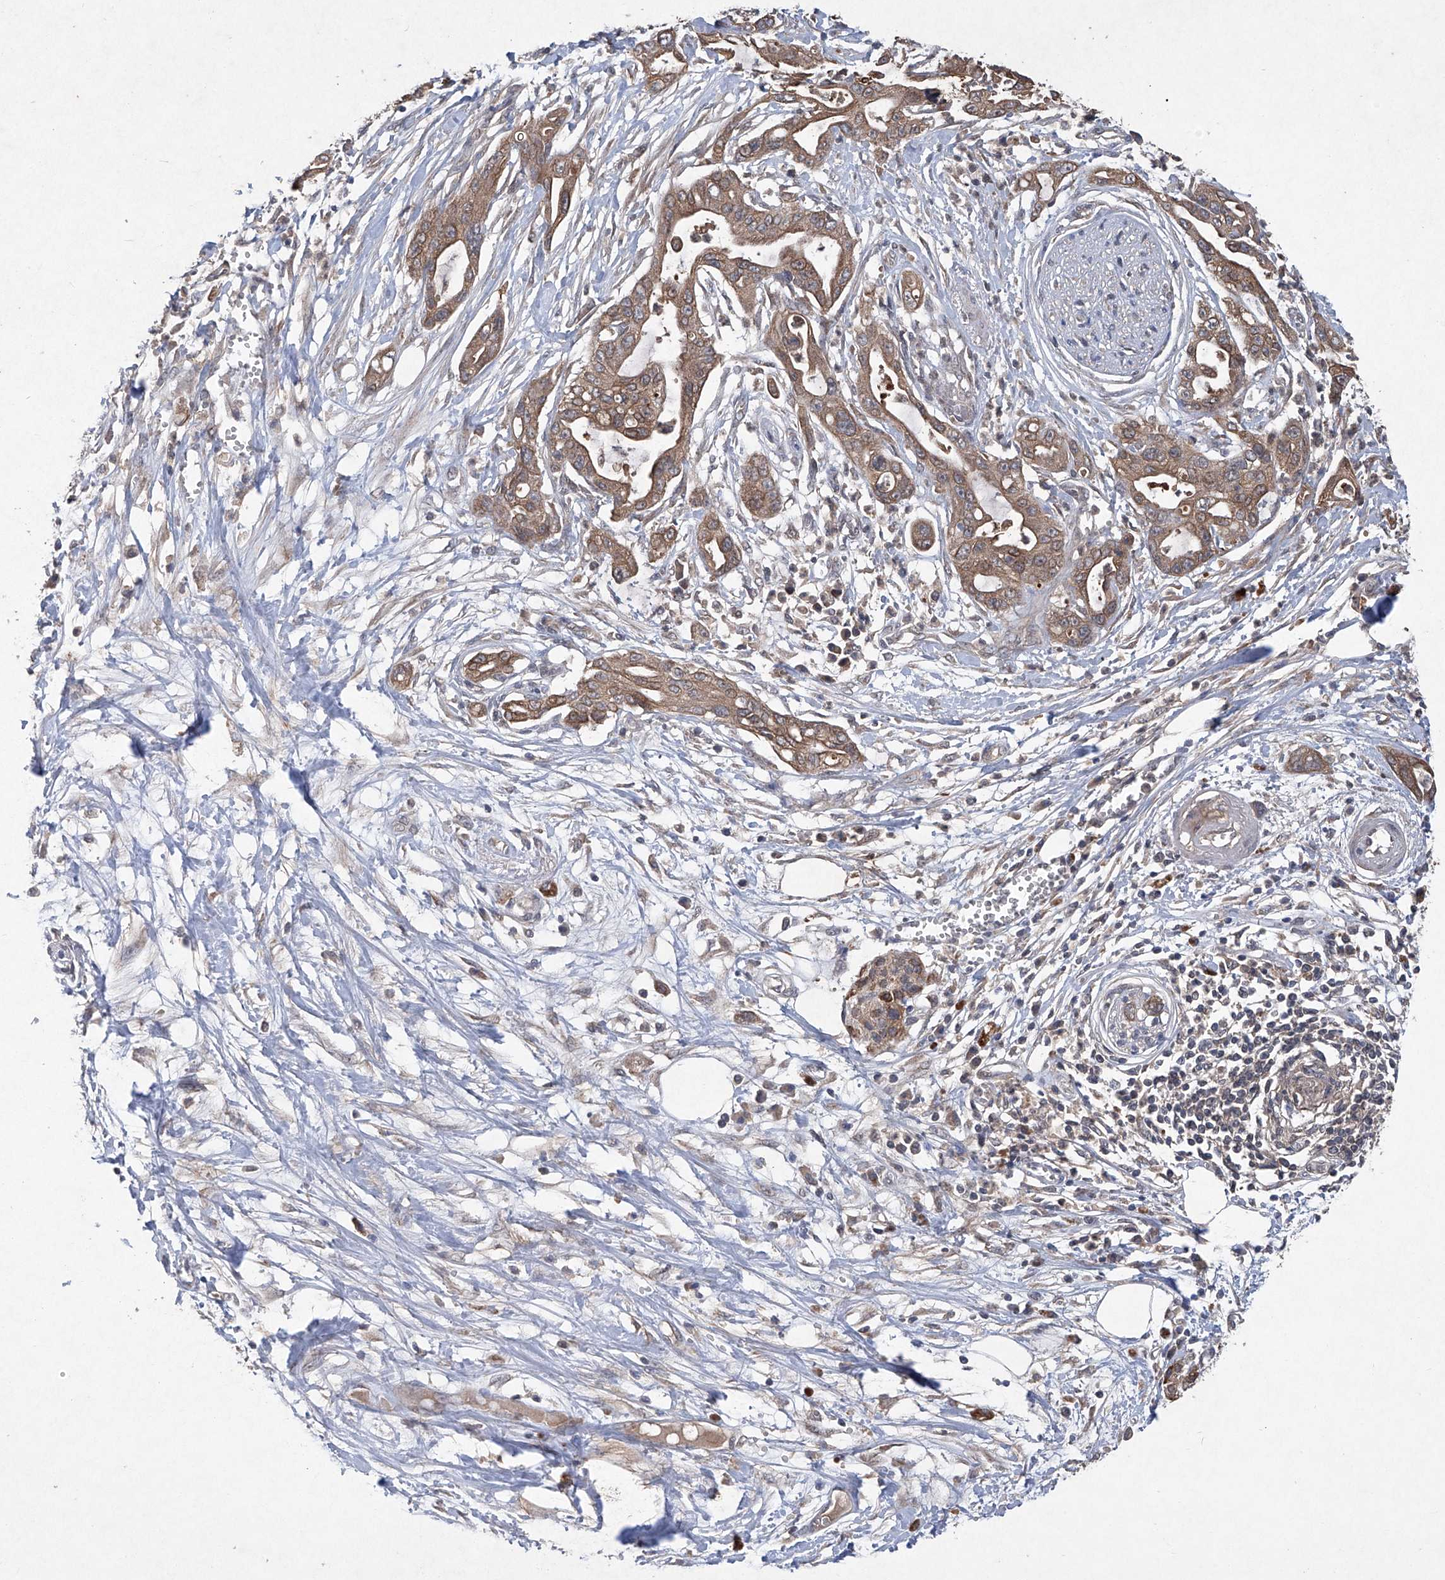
{"staining": {"intensity": "moderate", "quantity": ">75%", "location": "cytoplasmic/membranous"}, "tissue": "pancreatic cancer", "cell_type": "Tumor cells", "image_type": "cancer", "snomed": [{"axis": "morphology", "description": "Adenocarcinoma, NOS"}, {"axis": "topography", "description": "Pancreas"}], "caption": "Immunohistochemistry micrograph of neoplastic tissue: human adenocarcinoma (pancreatic) stained using immunohistochemistry (IHC) reveals medium levels of moderate protein expression localized specifically in the cytoplasmic/membranous of tumor cells, appearing as a cytoplasmic/membranous brown color.", "gene": "SUMF2", "patient": {"sex": "male", "age": 68}}